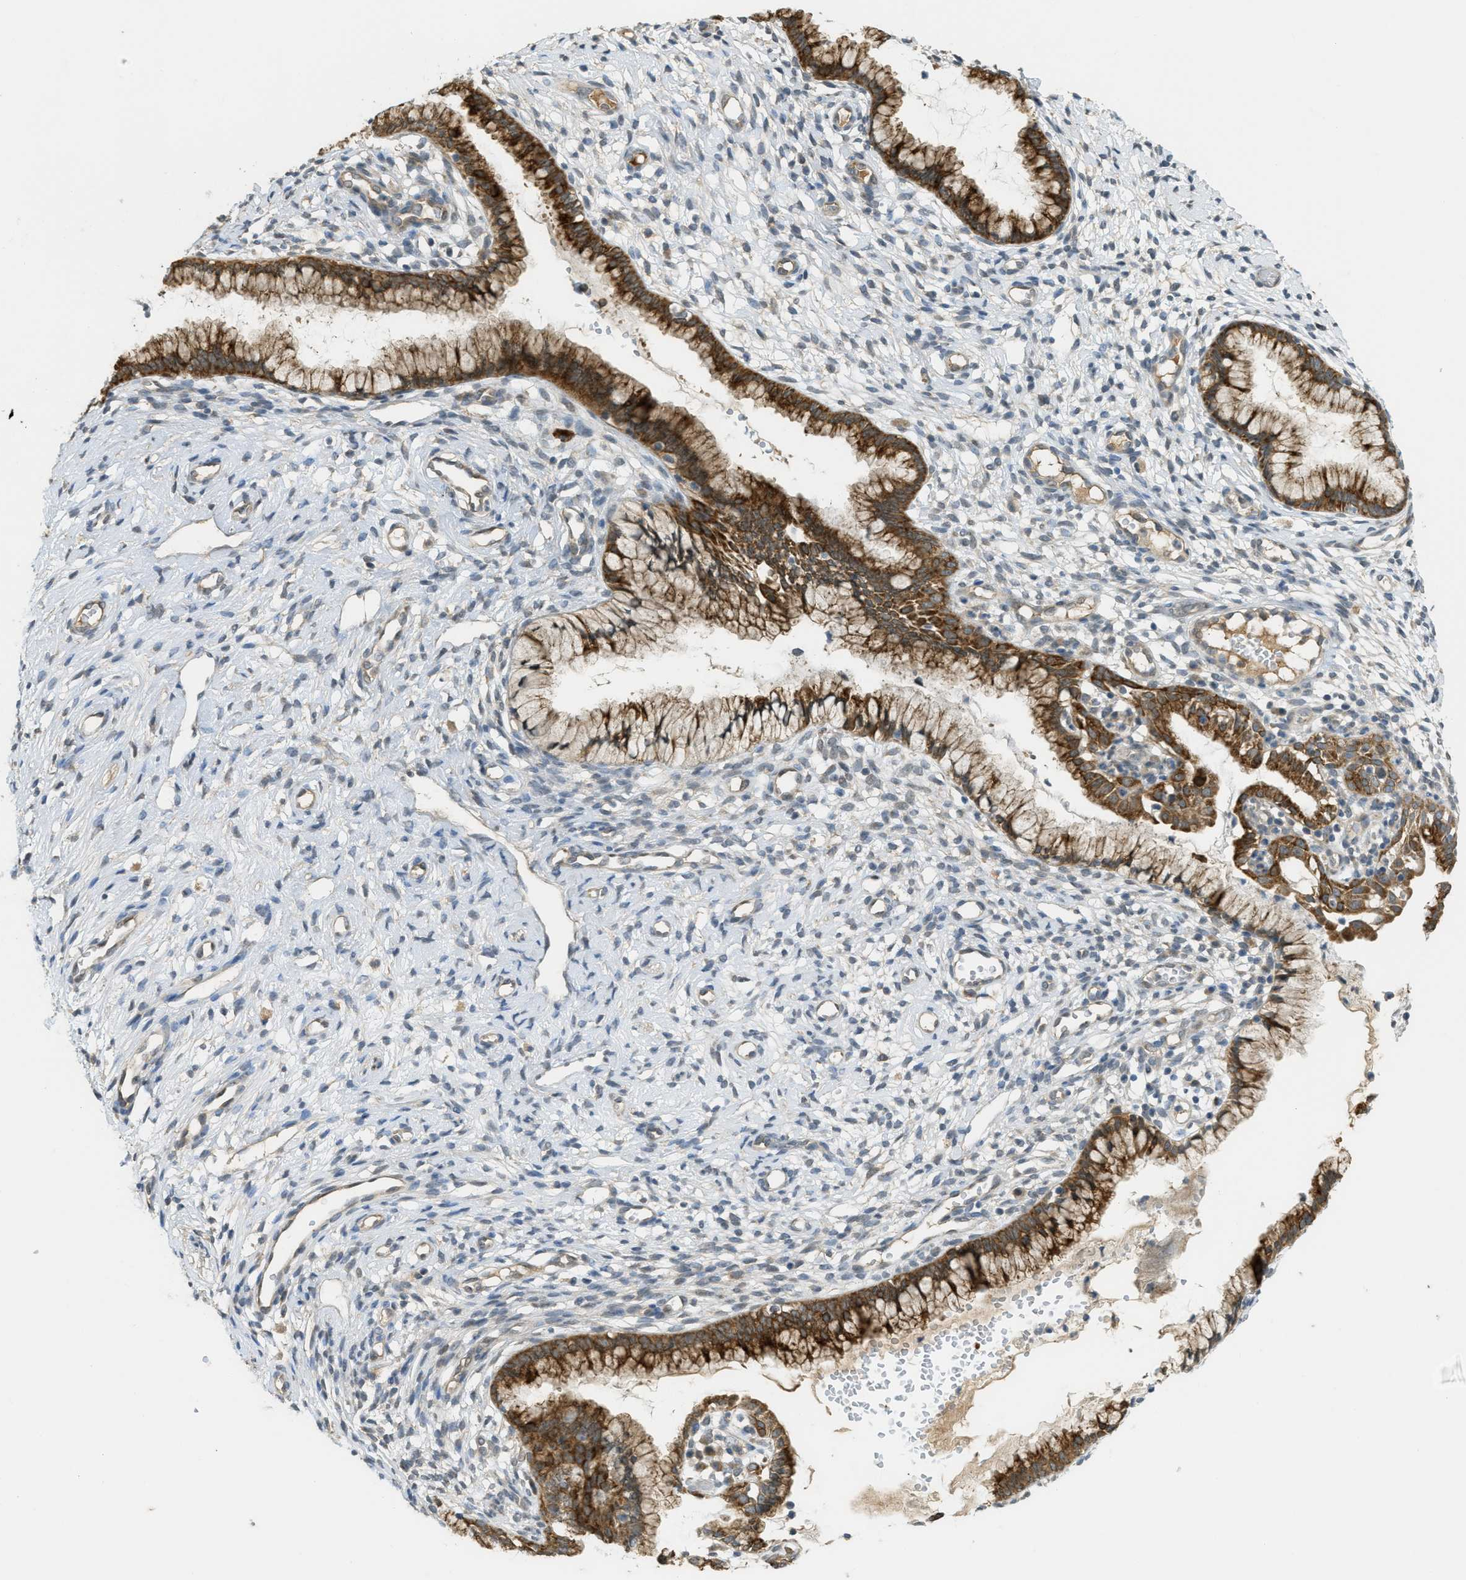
{"staining": {"intensity": "strong", "quantity": ">75%", "location": "cytoplasmic/membranous"}, "tissue": "cervix", "cell_type": "Glandular cells", "image_type": "normal", "snomed": [{"axis": "morphology", "description": "Normal tissue, NOS"}, {"axis": "topography", "description": "Cervix"}], "caption": "Immunohistochemistry (IHC) image of unremarkable cervix stained for a protein (brown), which exhibits high levels of strong cytoplasmic/membranous staining in approximately >75% of glandular cells.", "gene": "IGF2BP2", "patient": {"sex": "female", "age": 65}}